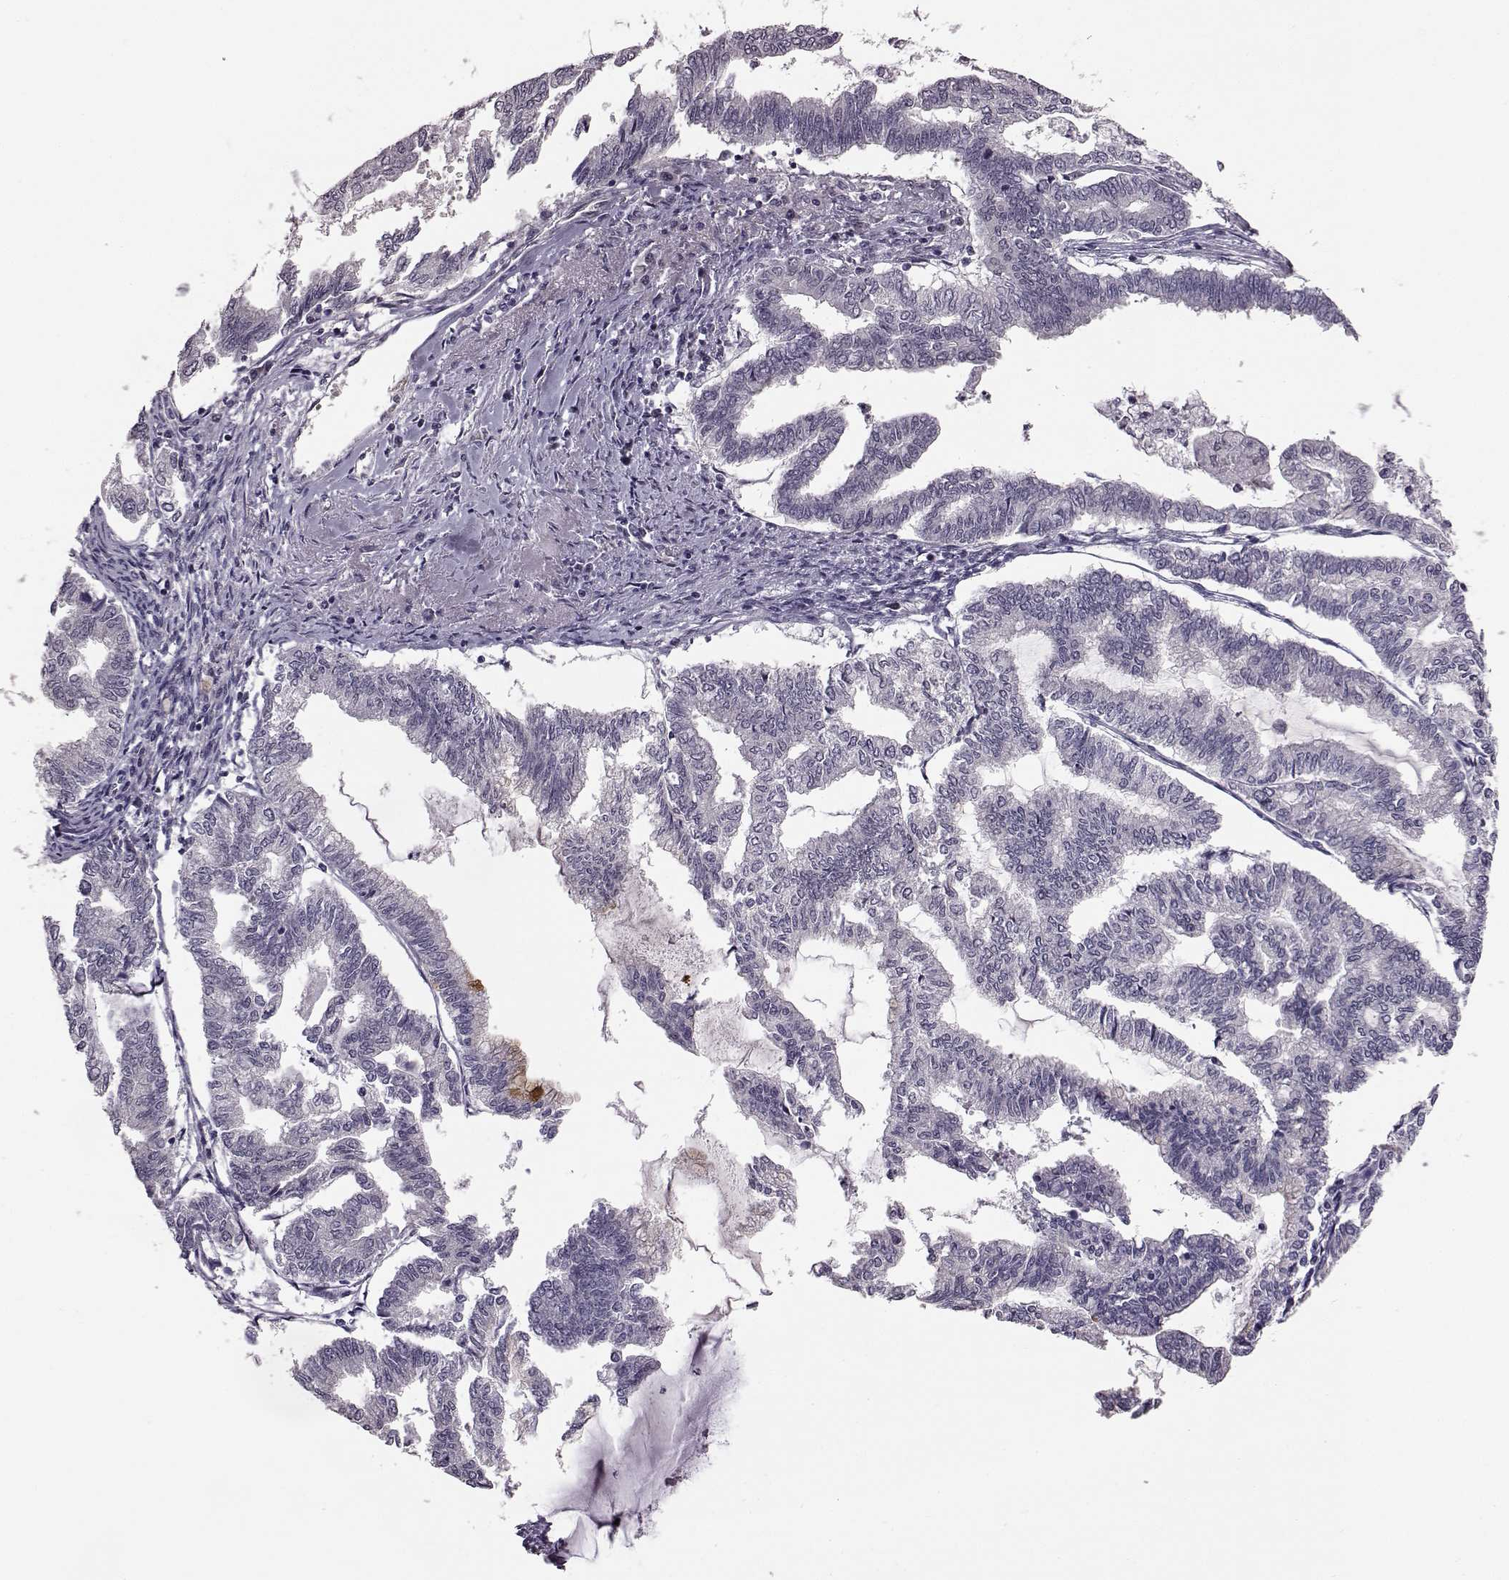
{"staining": {"intensity": "negative", "quantity": "none", "location": "none"}, "tissue": "endometrial cancer", "cell_type": "Tumor cells", "image_type": "cancer", "snomed": [{"axis": "morphology", "description": "Adenocarcinoma, NOS"}, {"axis": "topography", "description": "Endometrium"}], "caption": "This is an IHC micrograph of human adenocarcinoma (endometrial). There is no staining in tumor cells.", "gene": "C10orf62", "patient": {"sex": "female", "age": 79}}